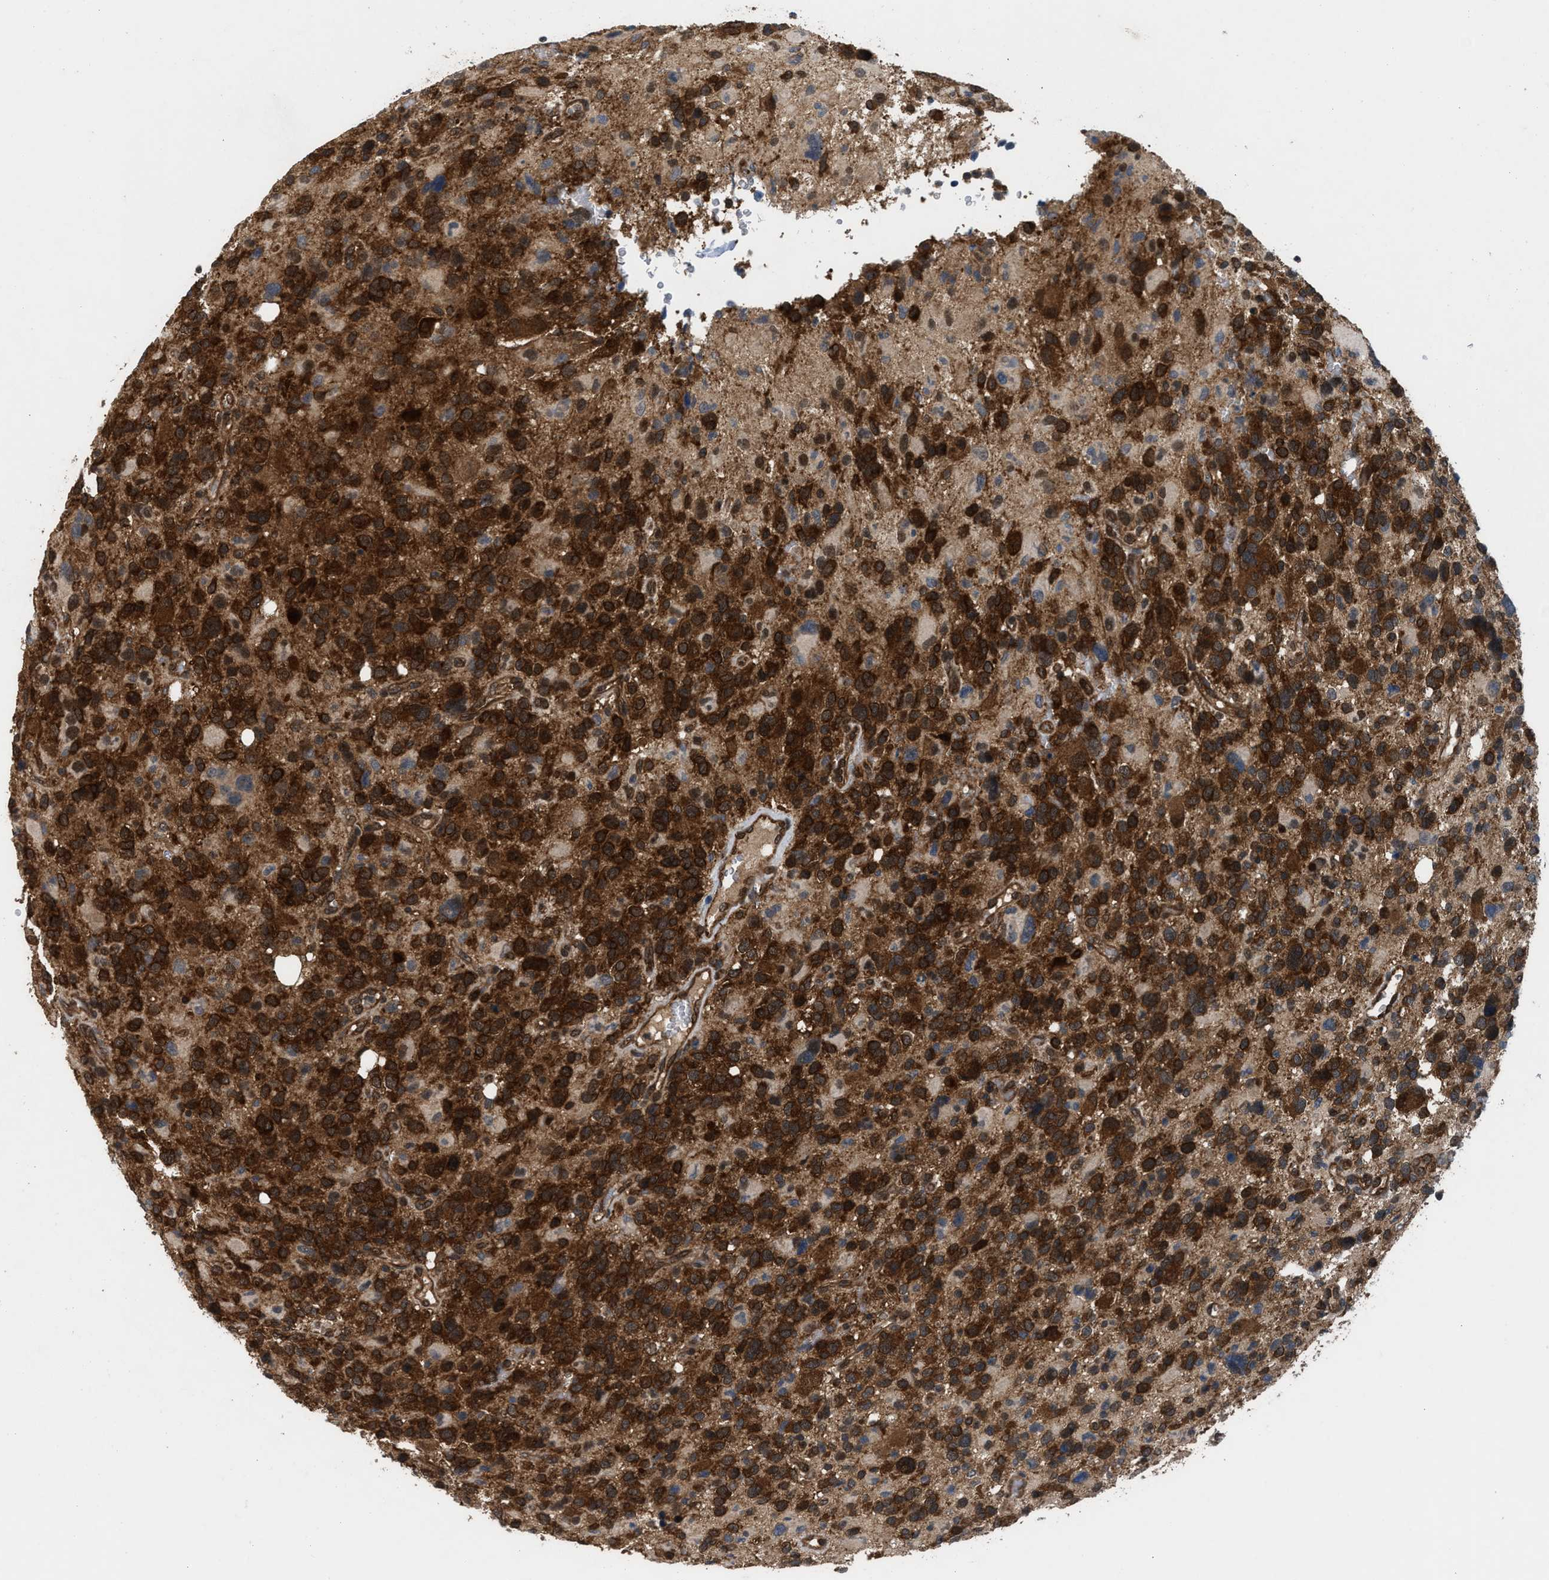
{"staining": {"intensity": "strong", "quantity": "25%-75%", "location": "cytoplasmic/membranous,nuclear"}, "tissue": "glioma", "cell_type": "Tumor cells", "image_type": "cancer", "snomed": [{"axis": "morphology", "description": "Glioma, malignant, High grade"}, {"axis": "topography", "description": "Brain"}], "caption": "Glioma stained with DAB immunohistochemistry demonstrates high levels of strong cytoplasmic/membranous and nuclear staining in about 25%-75% of tumor cells.", "gene": "OXSR1", "patient": {"sex": "male", "age": 48}}